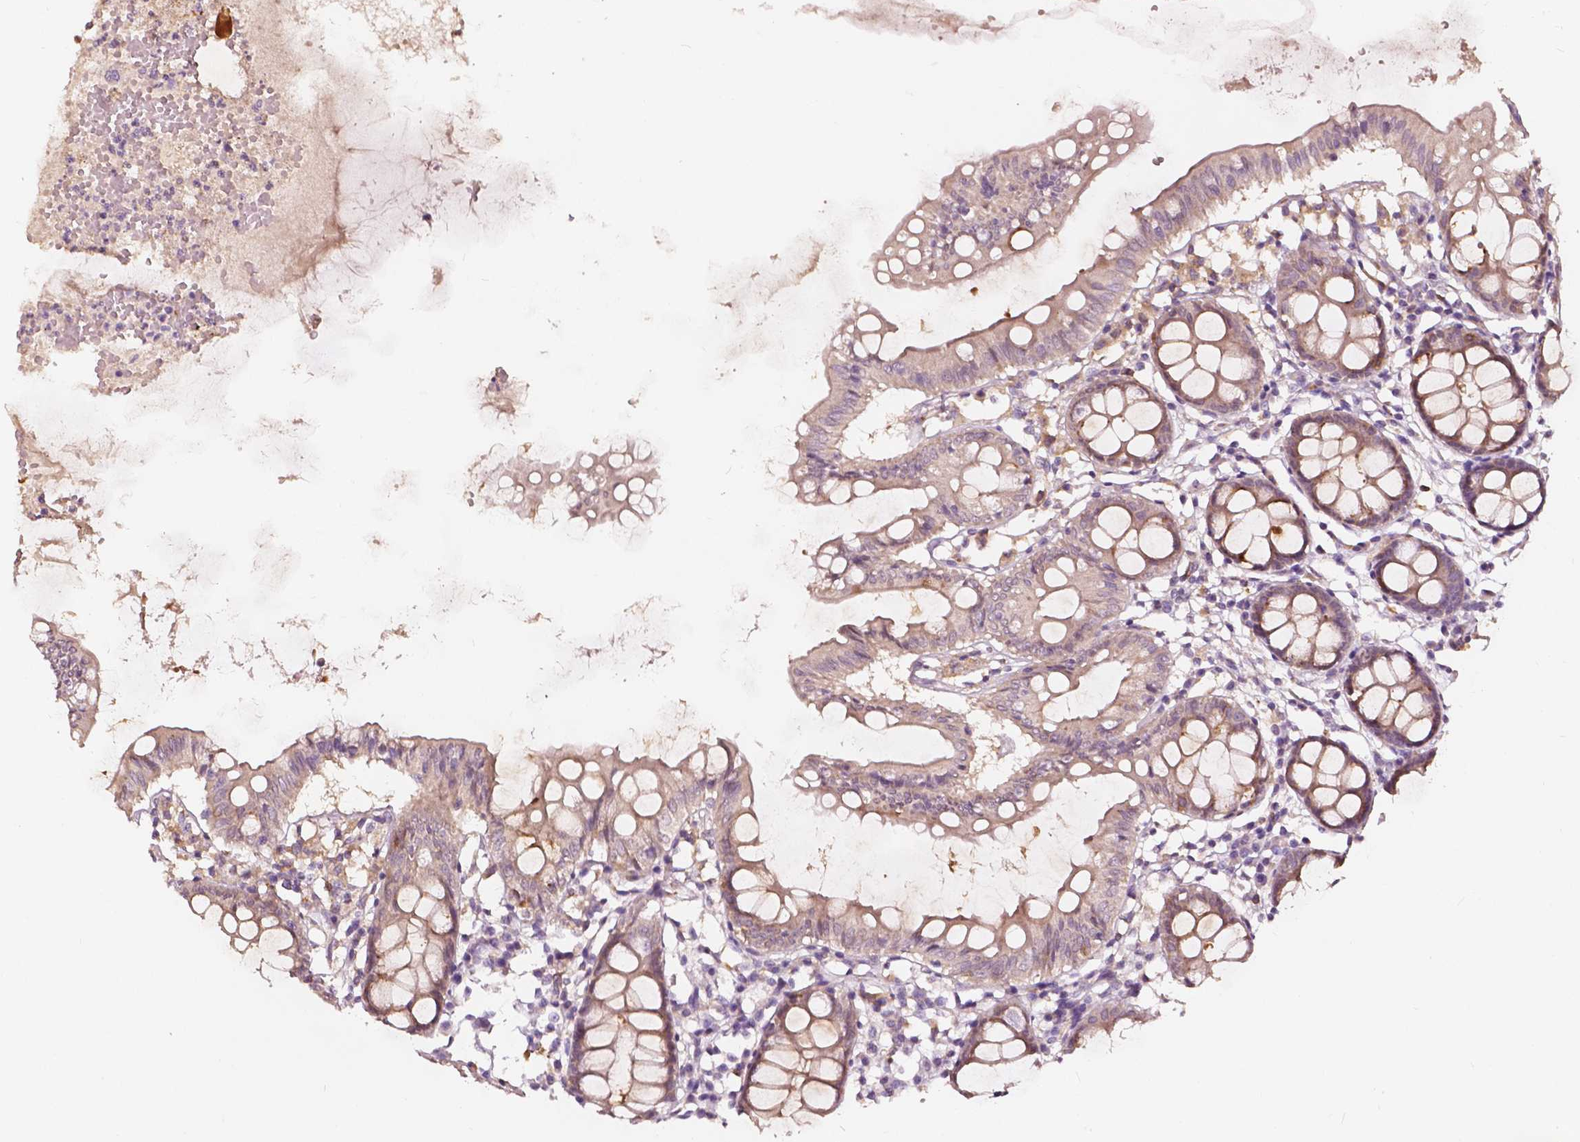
{"staining": {"intensity": "negative", "quantity": "none", "location": "none"}, "tissue": "colon", "cell_type": "Endothelial cells", "image_type": "normal", "snomed": [{"axis": "morphology", "description": "Normal tissue, NOS"}, {"axis": "topography", "description": "Colon"}], "caption": "Immunohistochemistry of normal colon exhibits no staining in endothelial cells. Nuclei are stained in blue.", "gene": "NPC1L1", "patient": {"sex": "female", "age": 84}}